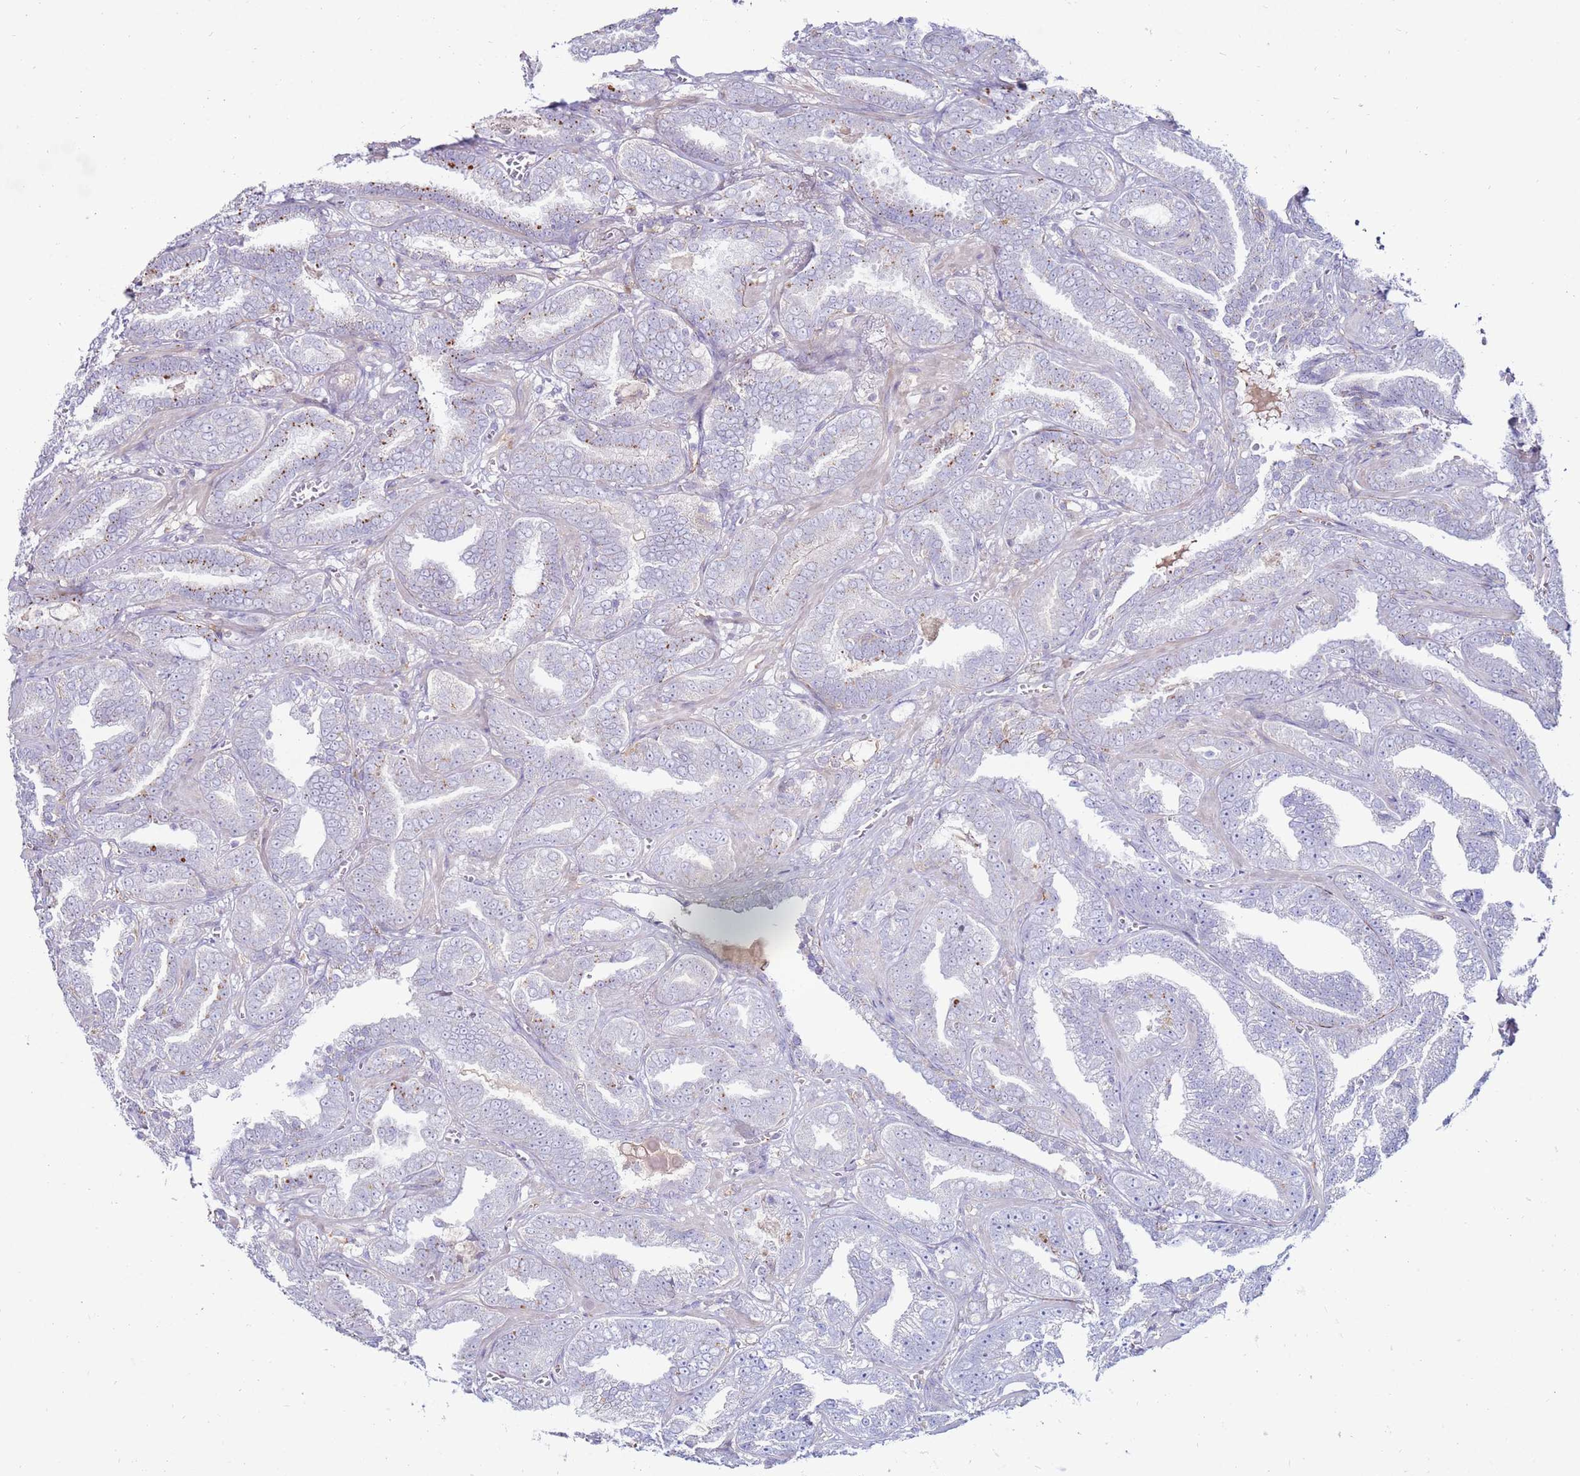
{"staining": {"intensity": "negative", "quantity": "none", "location": "none"}, "tissue": "prostate cancer", "cell_type": "Tumor cells", "image_type": "cancer", "snomed": [{"axis": "morphology", "description": "Adenocarcinoma, High grade"}, {"axis": "topography", "description": "Prostate"}], "caption": "Human prostate cancer stained for a protein using IHC exhibits no positivity in tumor cells.", "gene": "CLEC4M", "patient": {"sex": "male", "age": 67}}